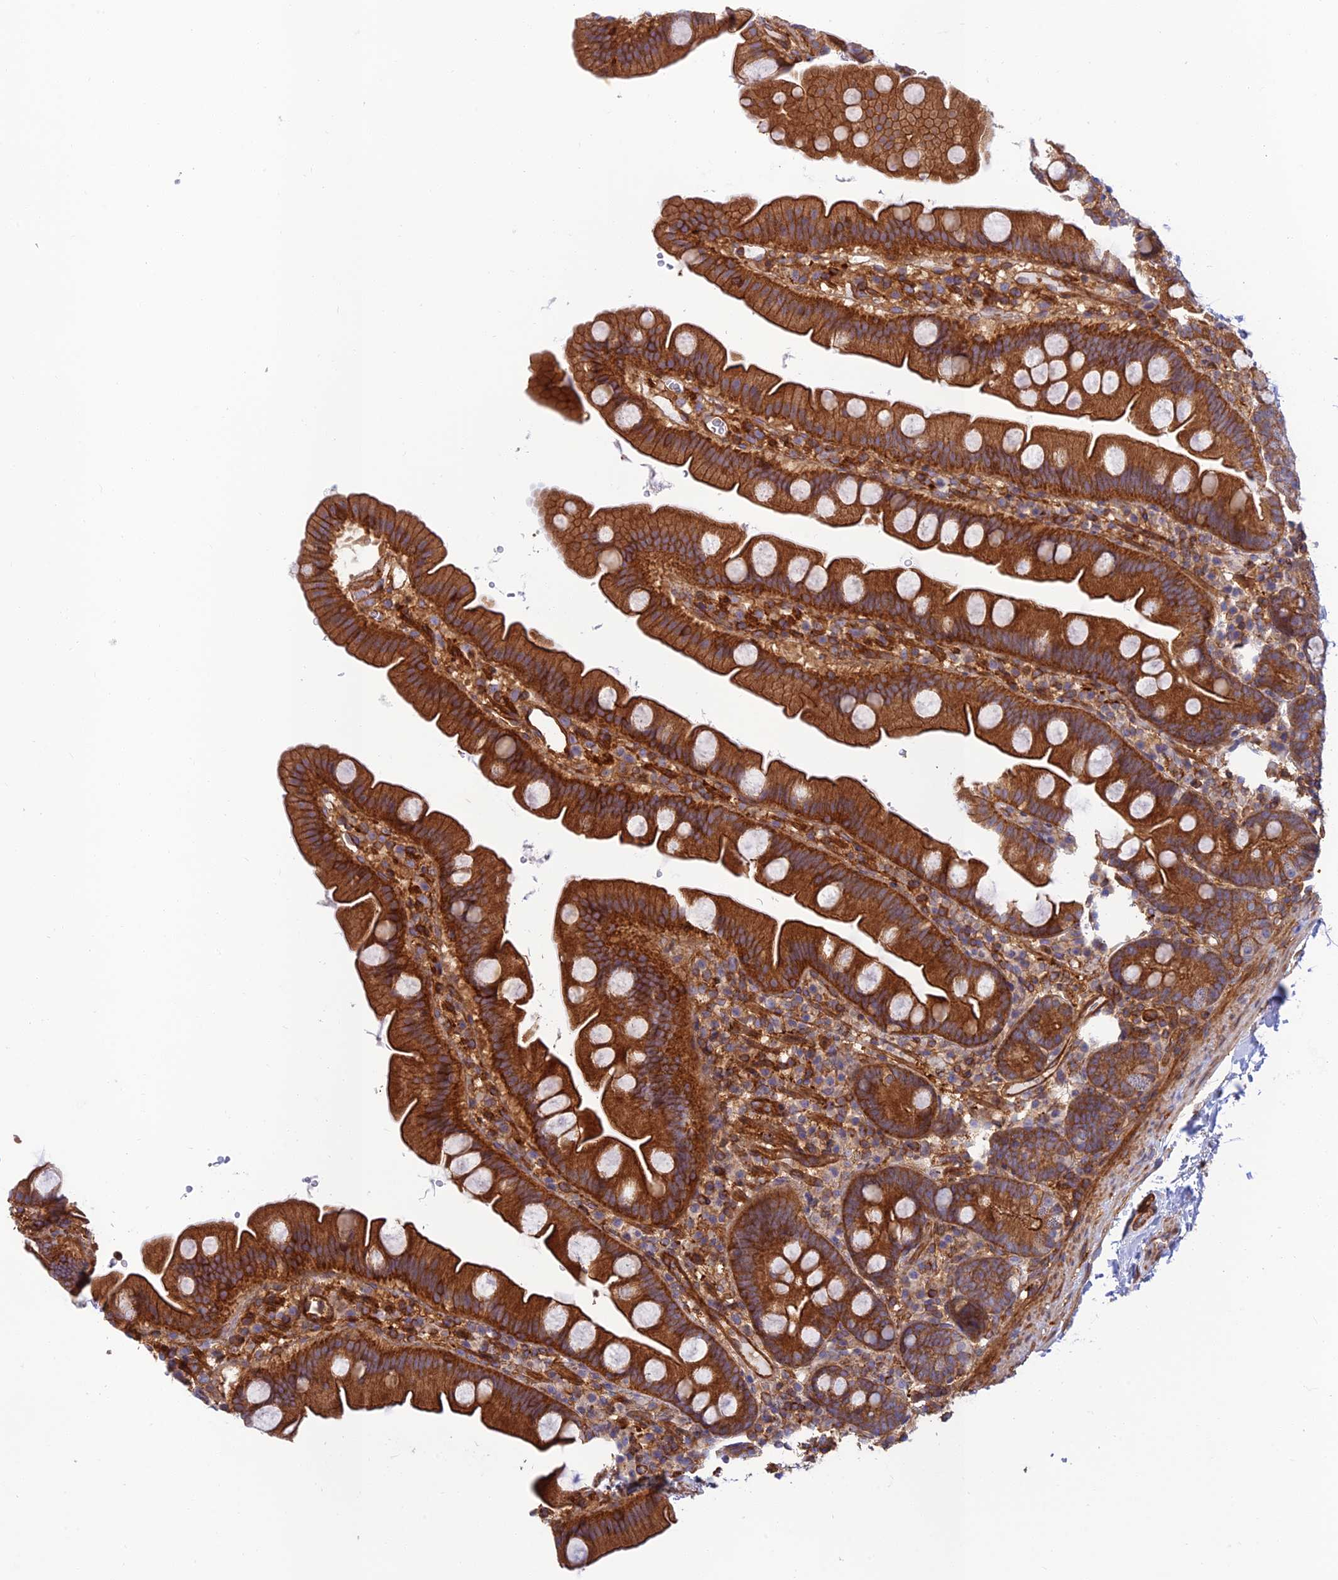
{"staining": {"intensity": "strong", "quantity": "25%-75%", "location": "cytoplasmic/membranous"}, "tissue": "small intestine", "cell_type": "Glandular cells", "image_type": "normal", "snomed": [{"axis": "morphology", "description": "Normal tissue, NOS"}, {"axis": "topography", "description": "Small intestine"}], "caption": "This is a photomicrograph of immunohistochemistry staining of benign small intestine, which shows strong positivity in the cytoplasmic/membranous of glandular cells.", "gene": "PPP1R12C", "patient": {"sex": "female", "age": 68}}